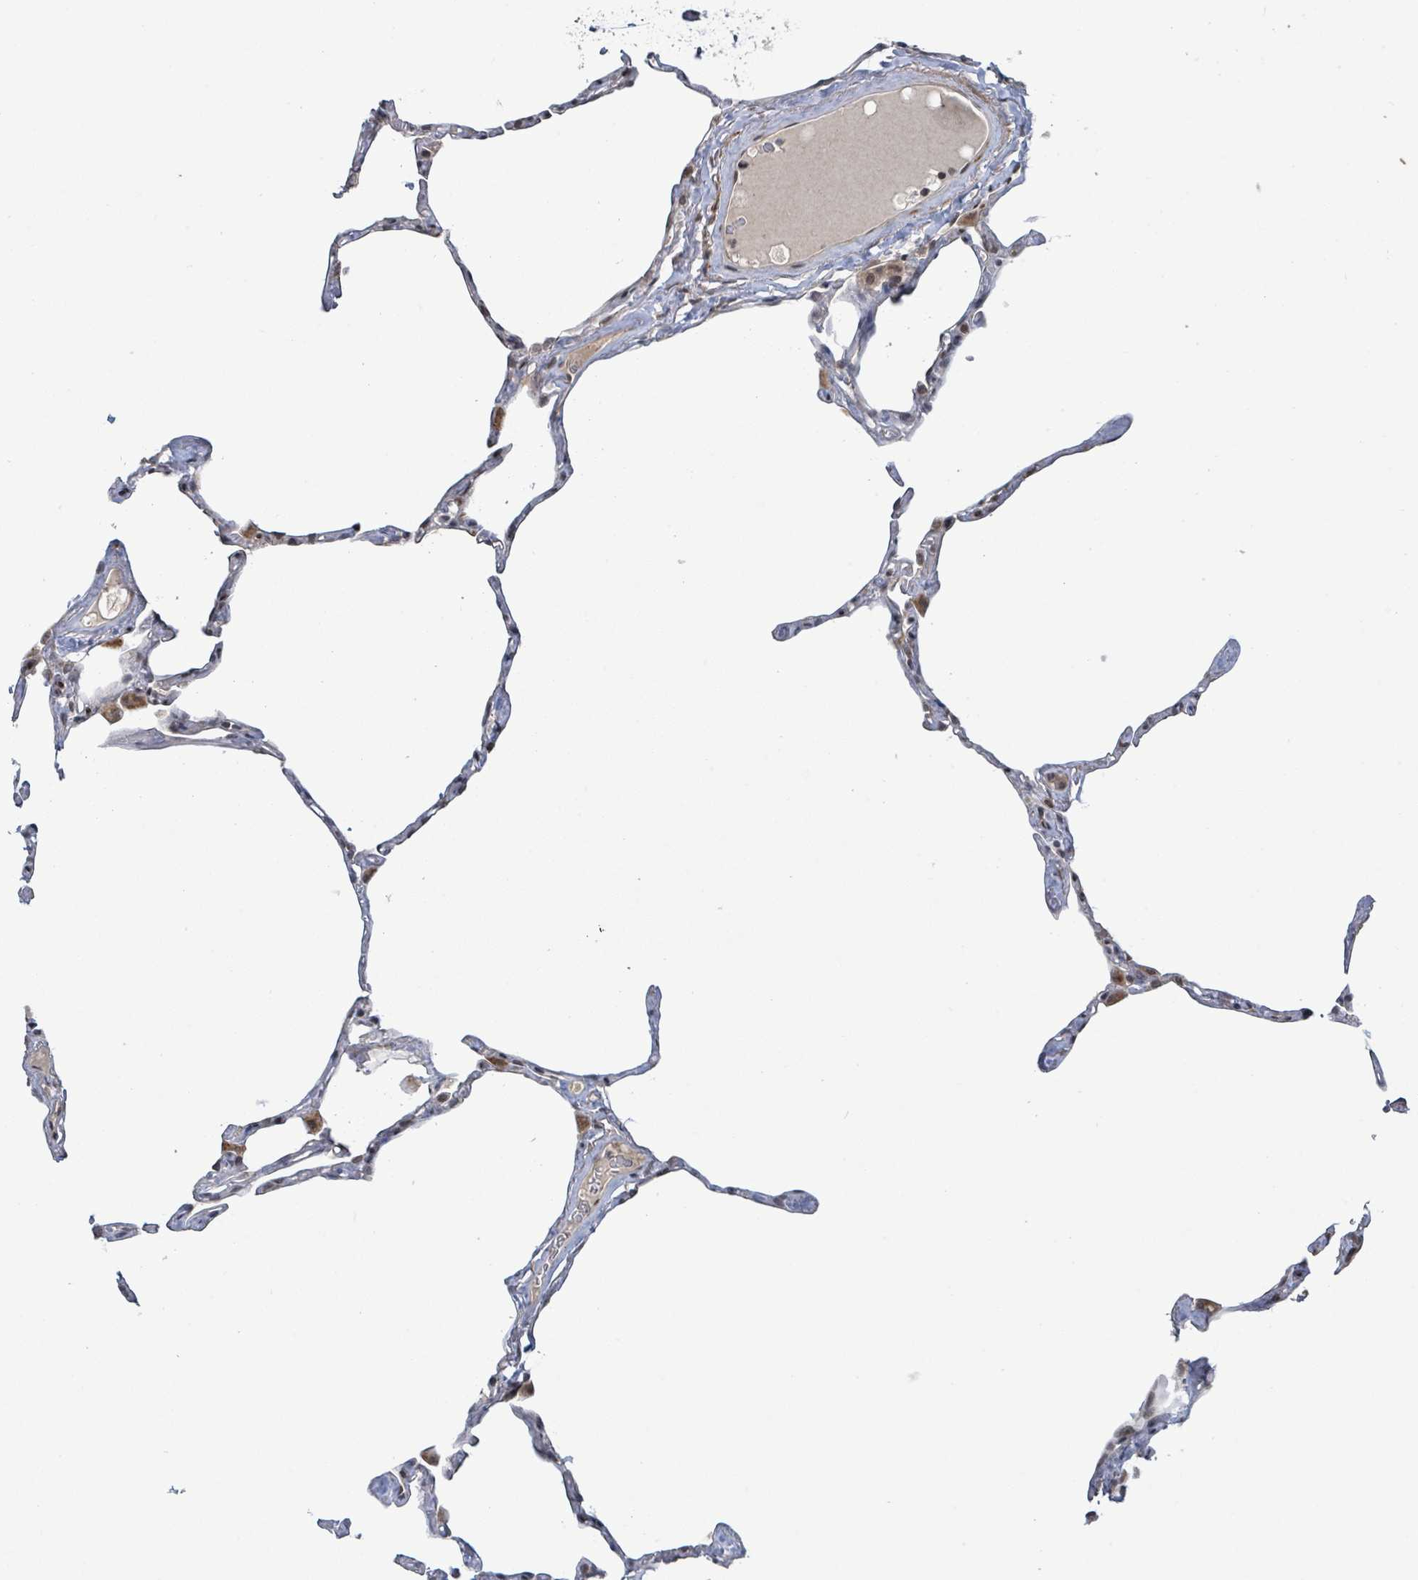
{"staining": {"intensity": "moderate", "quantity": "<25%", "location": "nuclear"}, "tissue": "lung", "cell_type": "Alveolar cells", "image_type": "normal", "snomed": [{"axis": "morphology", "description": "Normal tissue, NOS"}, {"axis": "topography", "description": "Lung"}], "caption": "DAB (3,3'-diaminobenzidine) immunohistochemical staining of unremarkable human lung shows moderate nuclear protein staining in about <25% of alveolar cells.", "gene": "SBF2", "patient": {"sex": "male", "age": 65}}